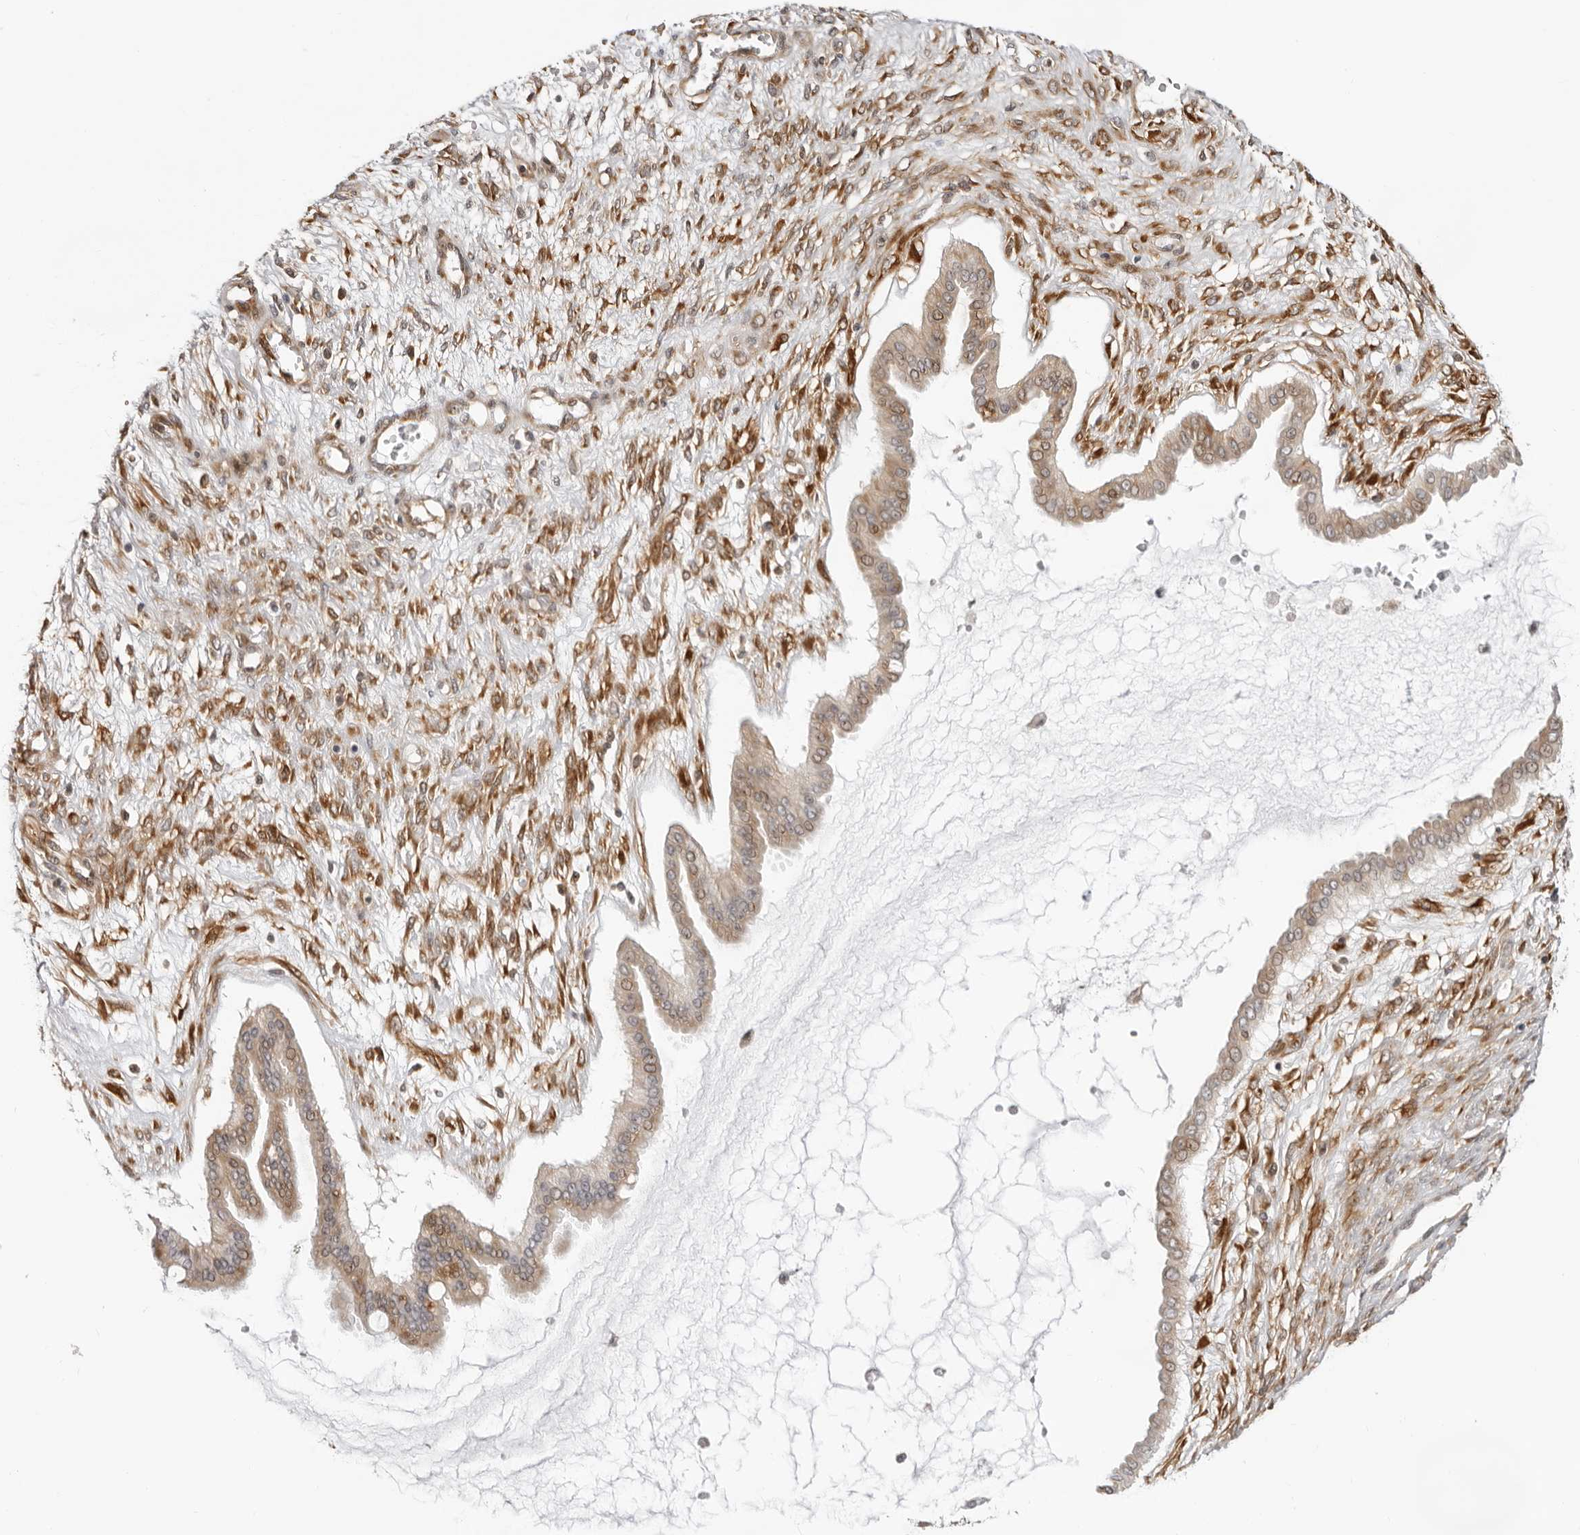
{"staining": {"intensity": "moderate", "quantity": ">75%", "location": "cytoplasmic/membranous"}, "tissue": "ovarian cancer", "cell_type": "Tumor cells", "image_type": "cancer", "snomed": [{"axis": "morphology", "description": "Cystadenocarcinoma, mucinous, NOS"}, {"axis": "topography", "description": "Ovary"}], "caption": "DAB (3,3'-diaminobenzidine) immunohistochemical staining of human ovarian cancer shows moderate cytoplasmic/membranous protein staining in approximately >75% of tumor cells. The staining is performed using DAB (3,3'-diaminobenzidine) brown chromogen to label protein expression. The nuclei are counter-stained blue using hematoxylin.", "gene": "SRGAP2", "patient": {"sex": "female", "age": 73}}